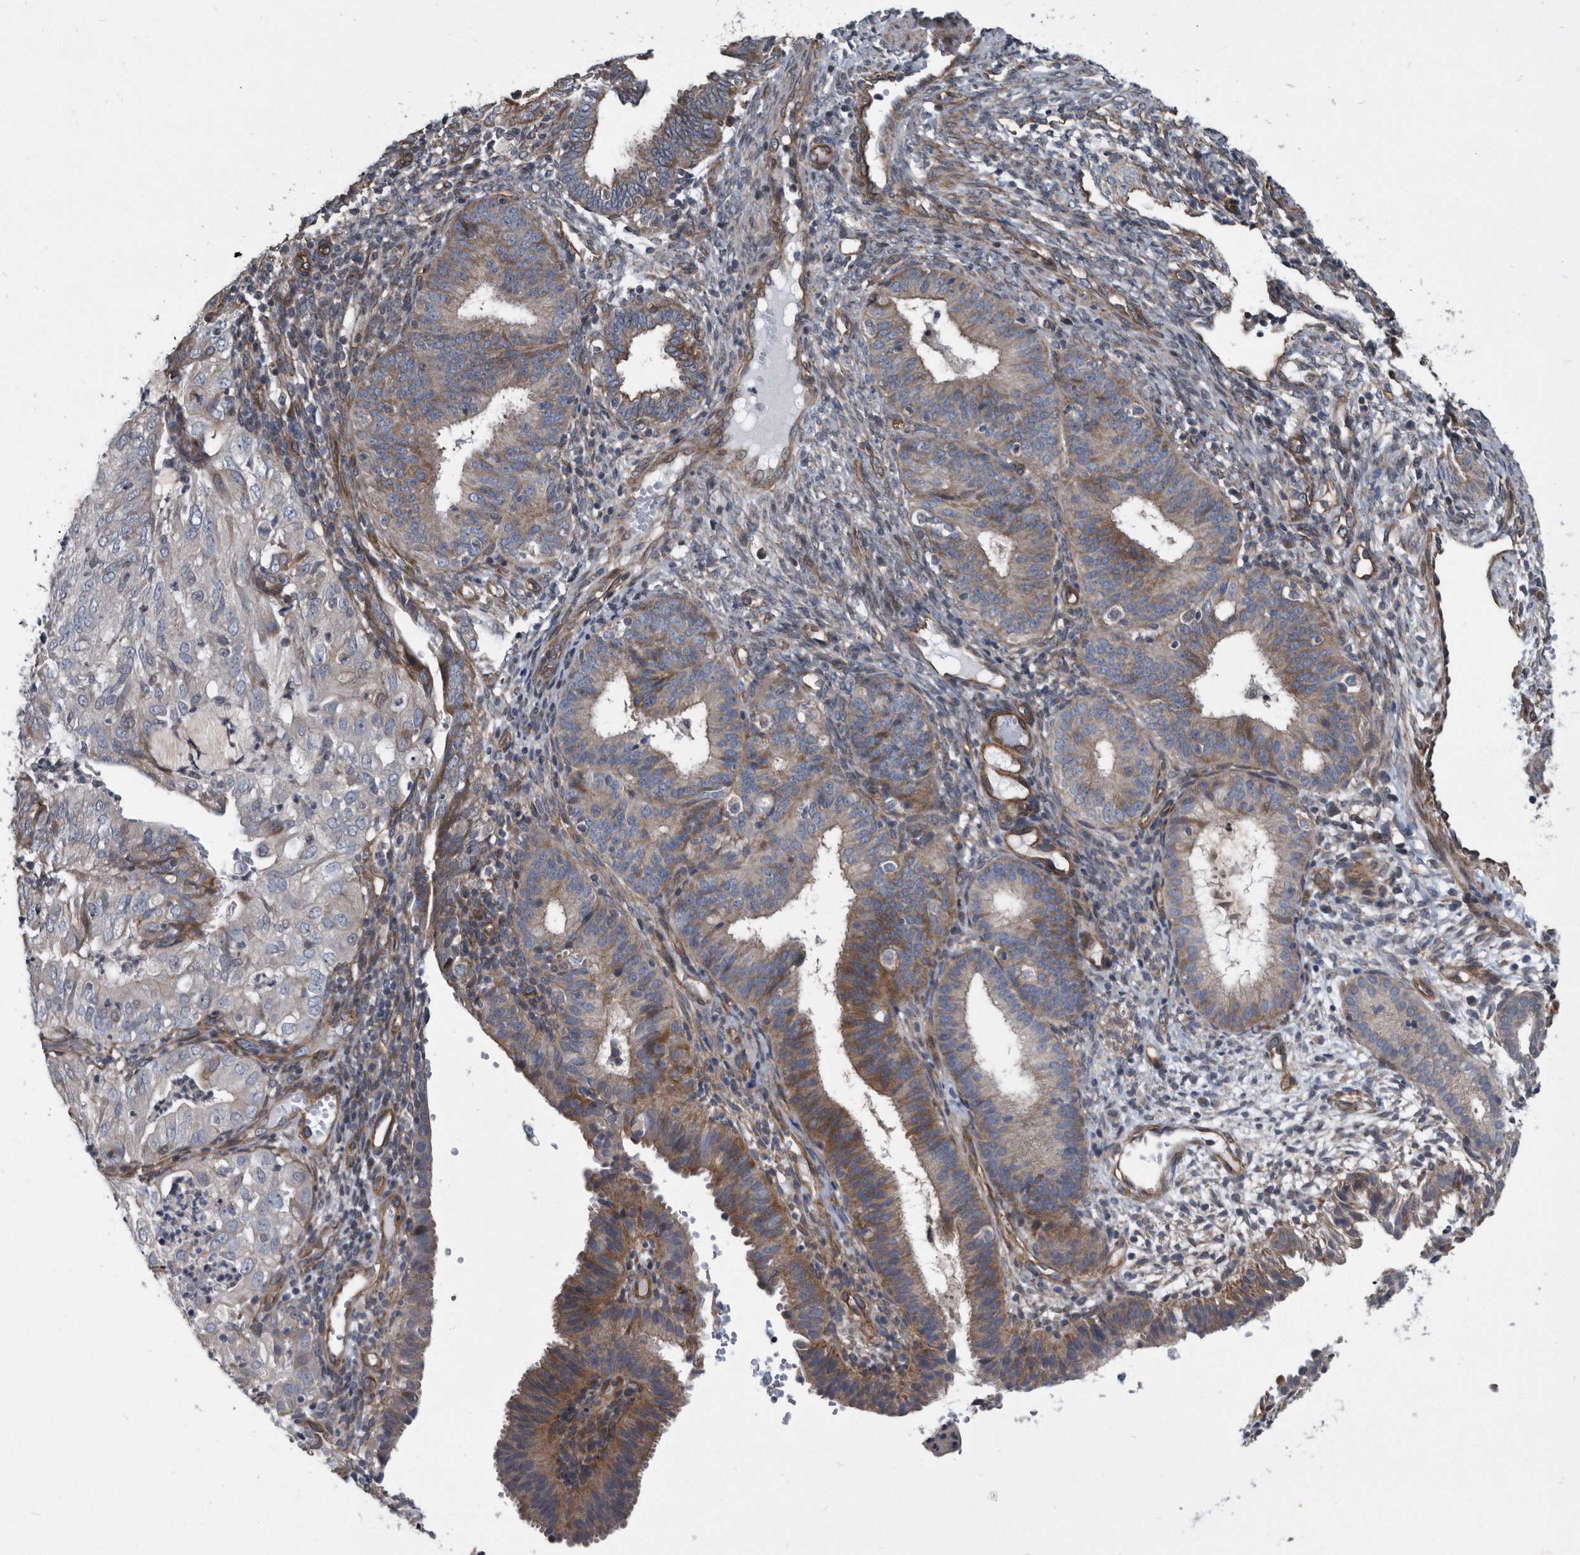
{"staining": {"intensity": "negative", "quantity": "none", "location": "none"}, "tissue": "endometrial cancer", "cell_type": "Tumor cells", "image_type": "cancer", "snomed": [{"axis": "morphology", "description": "Adenocarcinoma, NOS"}, {"axis": "topography", "description": "Endometrium"}], "caption": "A high-resolution photomicrograph shows immunohistochemistry staining of endometrial cancer (adenocarcinoma), which reveals no significant positivity in tumor cells. The staining is performed using DAB (3,3'-diaminobenzidine) brown chromogen with nuclei counter-stained in using hematoxylin.", "gene": "ARMCX1", "patient": {"sex": "female", "age": 51}}